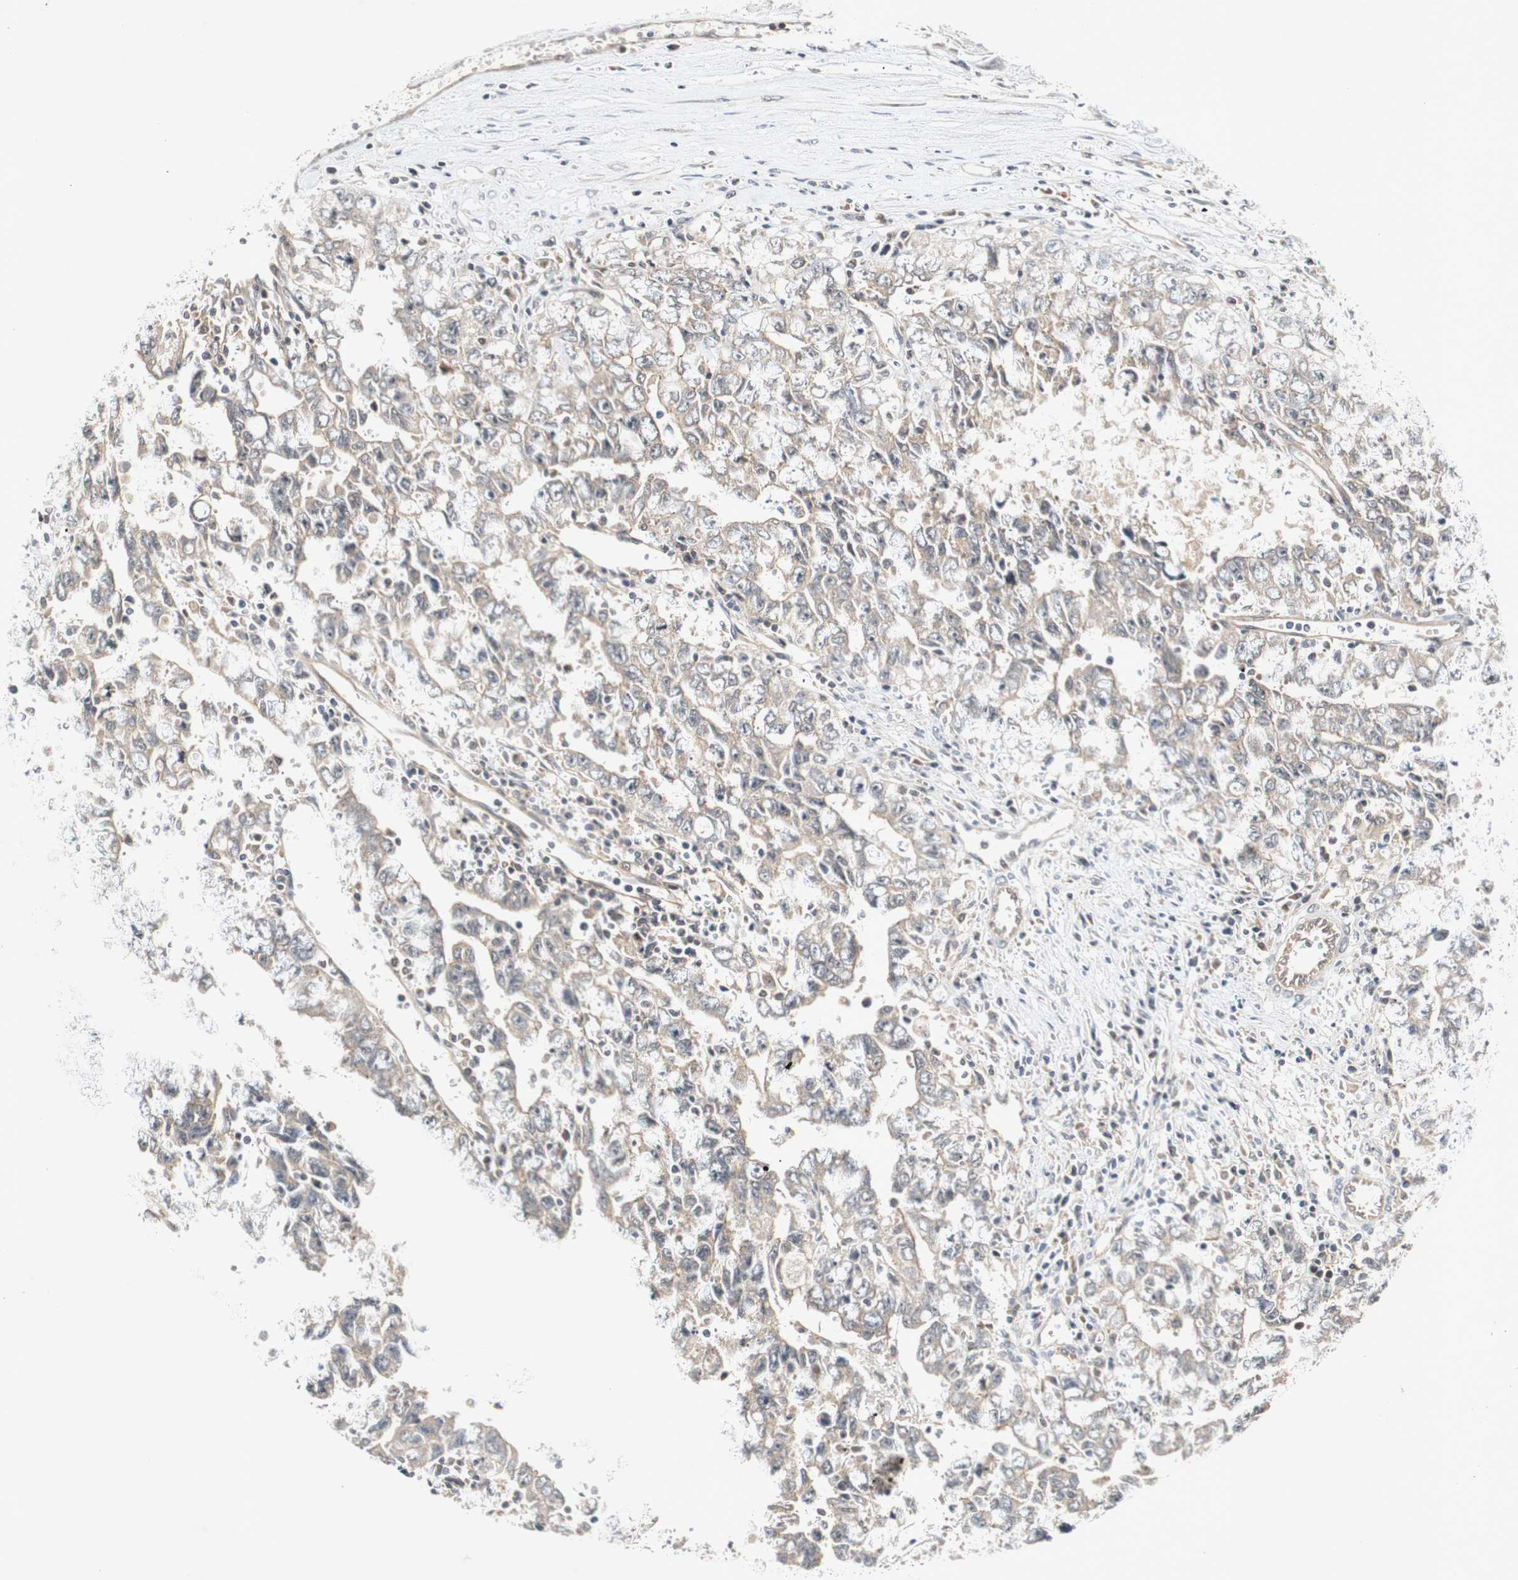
{"staining": {"intensity": "moderate", "quantity": ">75%", "location": "cytoplasmic/membranous"}, "tissue": "testis cancer", "cell_type": "Tumor cells", "image_type": "cancer", "snomed": [{"axis": "morphology", "description": "Carcinoma, Embryonal, NOS"}, {"axis": "topography", "description": "Testis"}], "caption": "Immunohistochemical staining of human testis cancer (embryonal carcinoma) exhibits moderate cytoplasmic/membranous protein staining in about >75% of tumor cells.", "gene": "PIN1", "patient": {"sex": "male", "age": 28}}